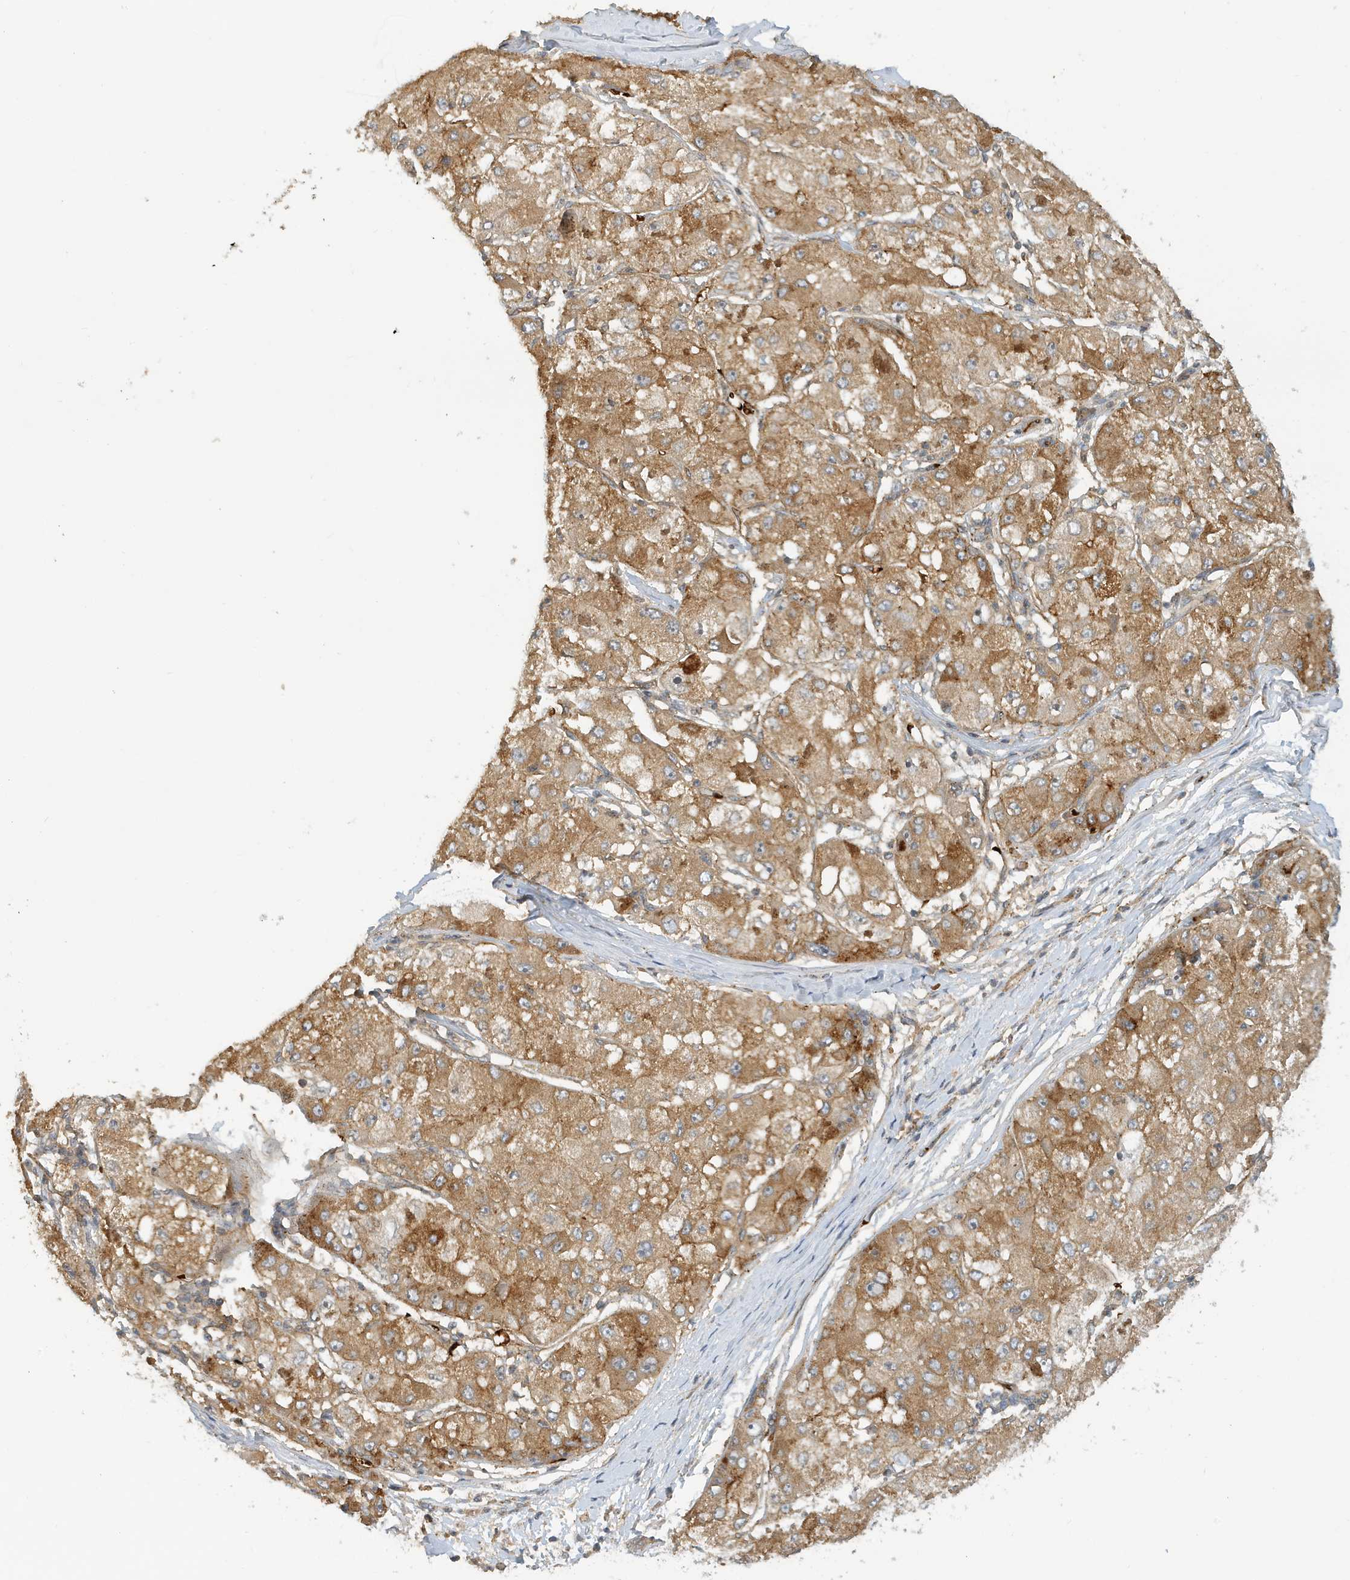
{"staining": {"intensity": "moderate", "quantity": ">75%", "location": "cytoplasmic/membranous"}, "tissue": "liver cancer", "cell_type": "Tumor cells", "image_type": "cancer", "snomed": [{"axis": "morphology", "description": "Carcinoma, Hepatocellular, NOS"}, {"axis": "topography", "description": "Liver"}], "caption": "Immunohistochemistry histopathology image of human liver hepatocellular carcinoma stained for a protein (brown), which exhibits medium levels of moderate cytoplasmic/membranous expression in approximately >75% of tumor cells.", "gene": "FYCO1", "patient": {"sex": "male", "age": 80}}